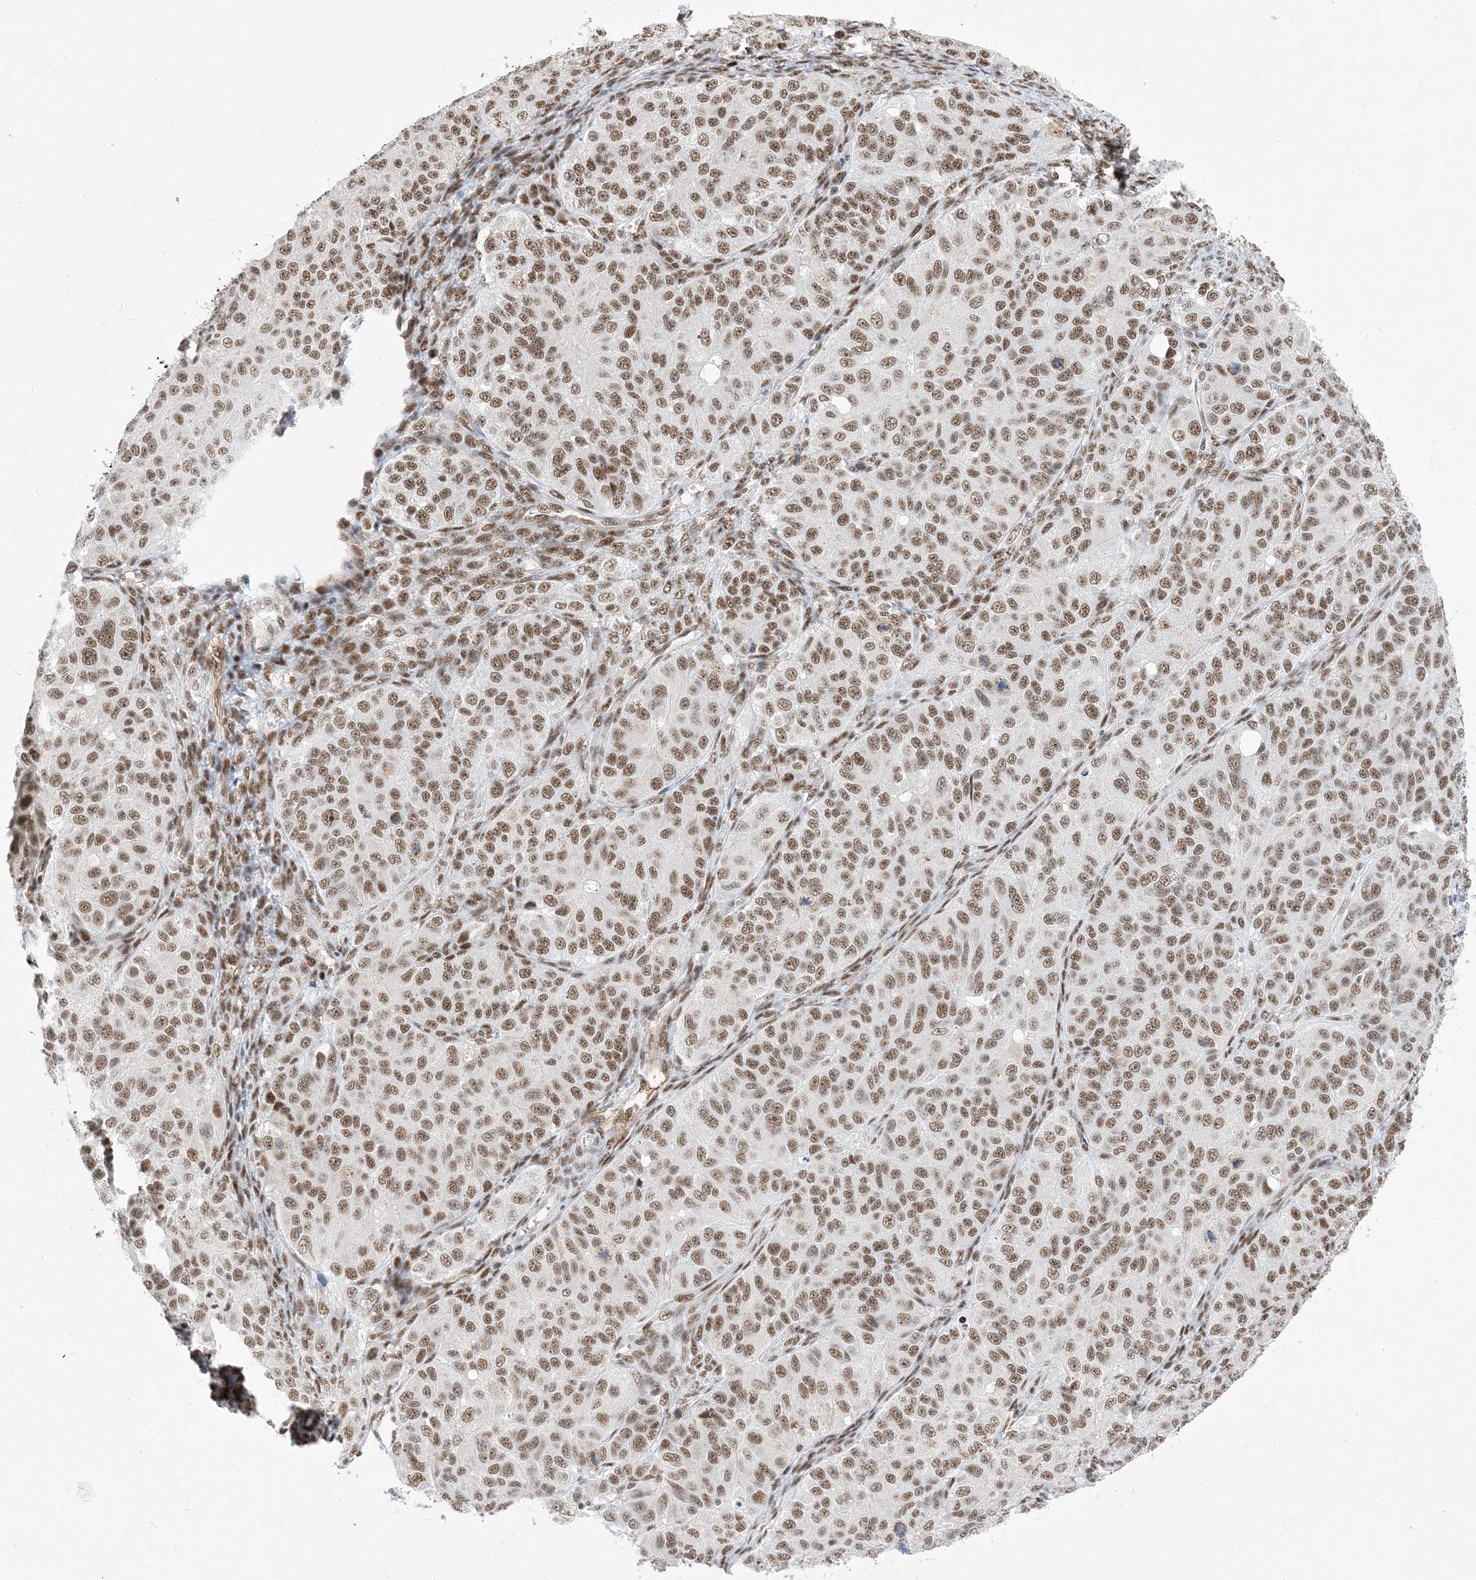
{"staining": {"intensity": "moderate", "quantity": ">75%", "location": "nuclear"}, "tissue": "ovarian cancer", "cell_type": "Tumor cells", "image_type": "cancer", "snomed": [{"axis": "morphology", "description": "Carcinoma, endometroid"}, {"axis": "topography", "description": "Ovary"}], "caption": "Ovarian endometroid carcinoma was stained to show a protein in brown. There is medium levels of moderate nuclear expression in approximately >75% of tumor cells.", "gene": "SF3A3", "patient": {"sex": "female", "age": 51}}